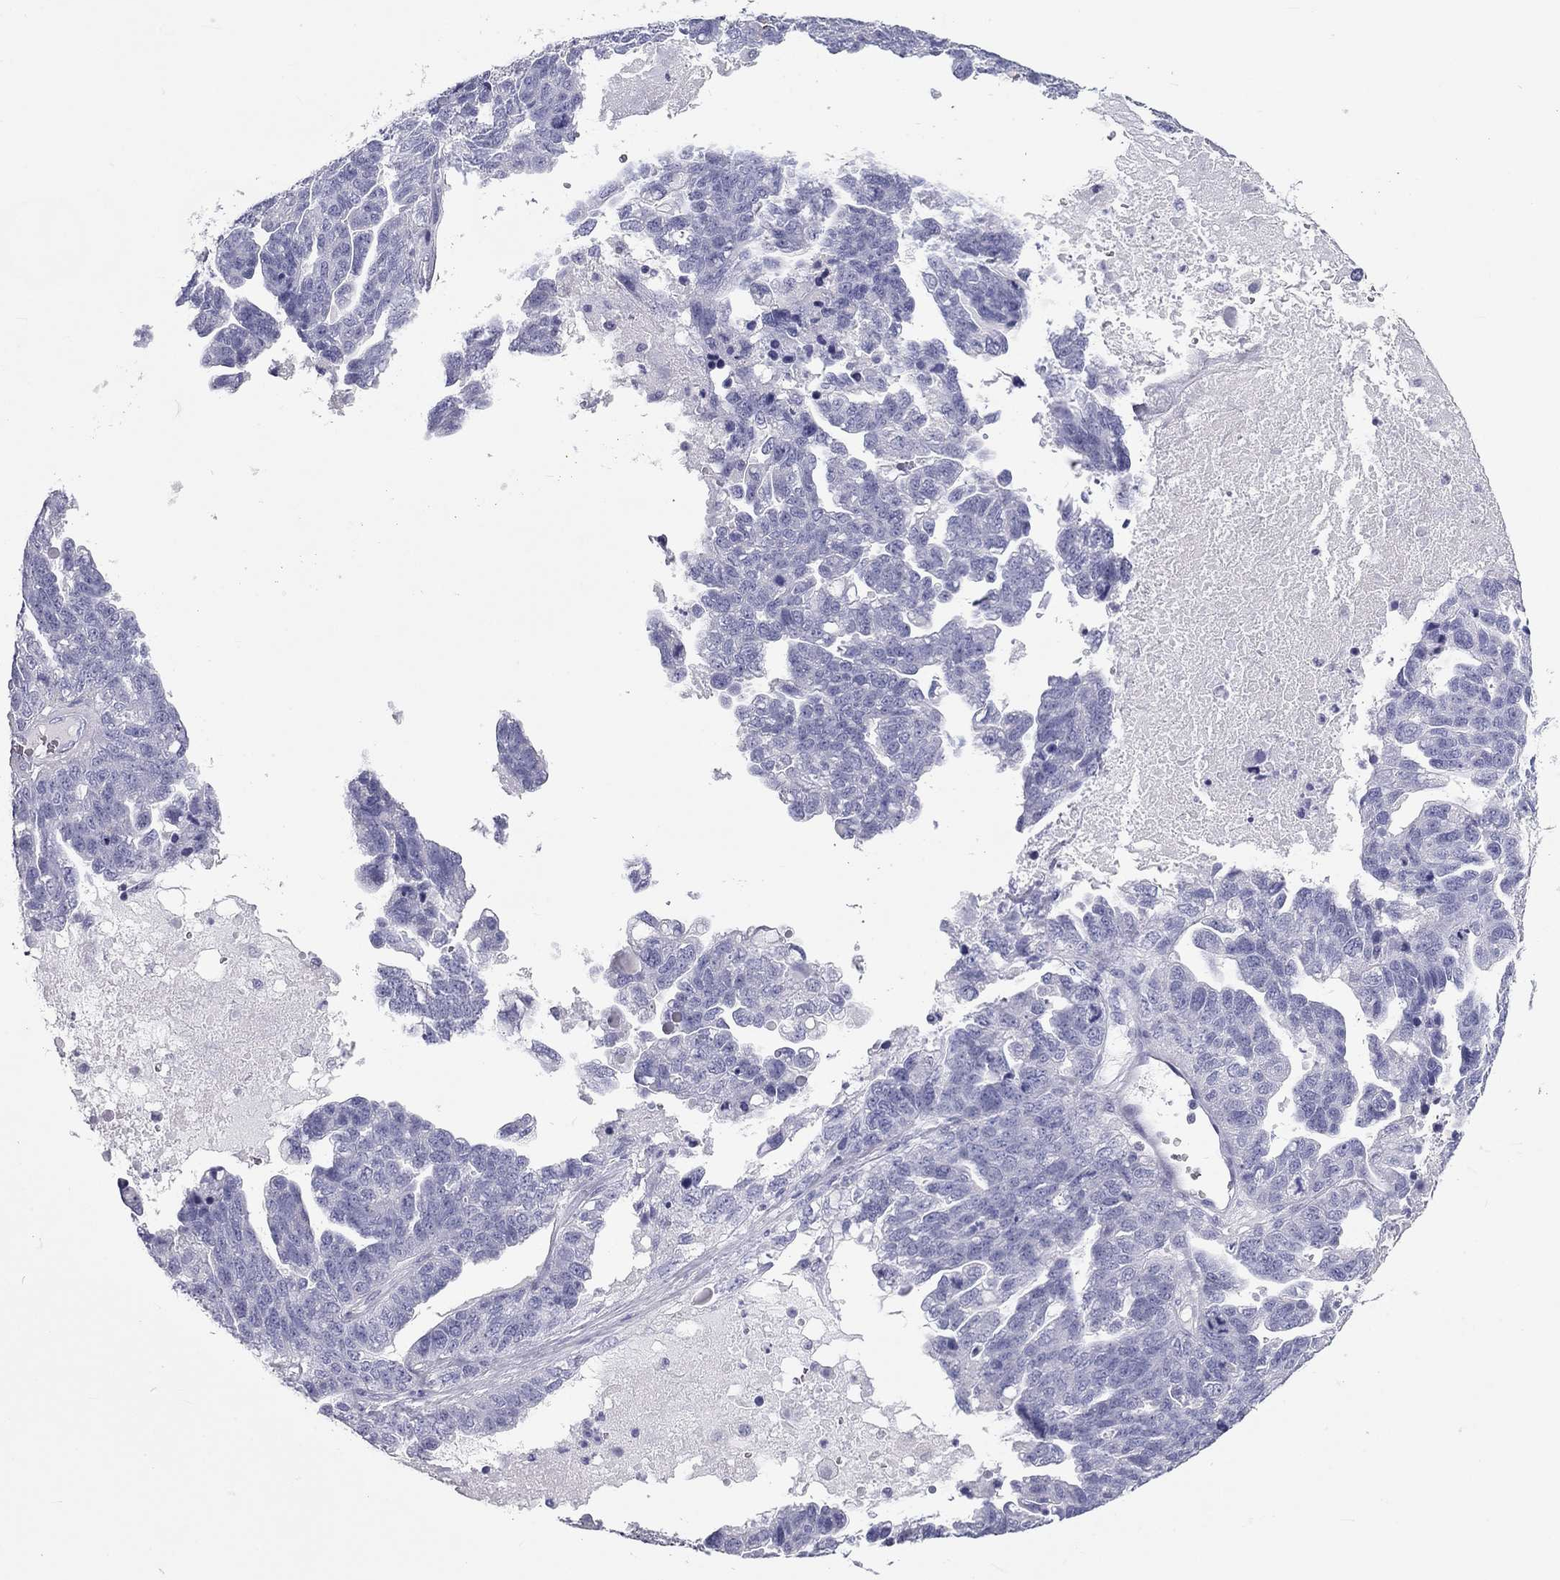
{"staining": {"intensity": "negative", "quantity": "none", "location": "none"}, "tissue": "ovarian cancer", "cell_type": "Tumor cells", "image_type": "cancer", "snomed": [{"axis": "morphology", "description": "Cystadenocarcinoma, serous, NOS"}, {"axis": "topography", "description": "Ovary"}], "caption": "An image of human serous cystadenocarcinoma (ovarian) is negative for staining in tumor cells.", "gene": "DNALI1", "patient": {"sex": "female", "age": 71}}